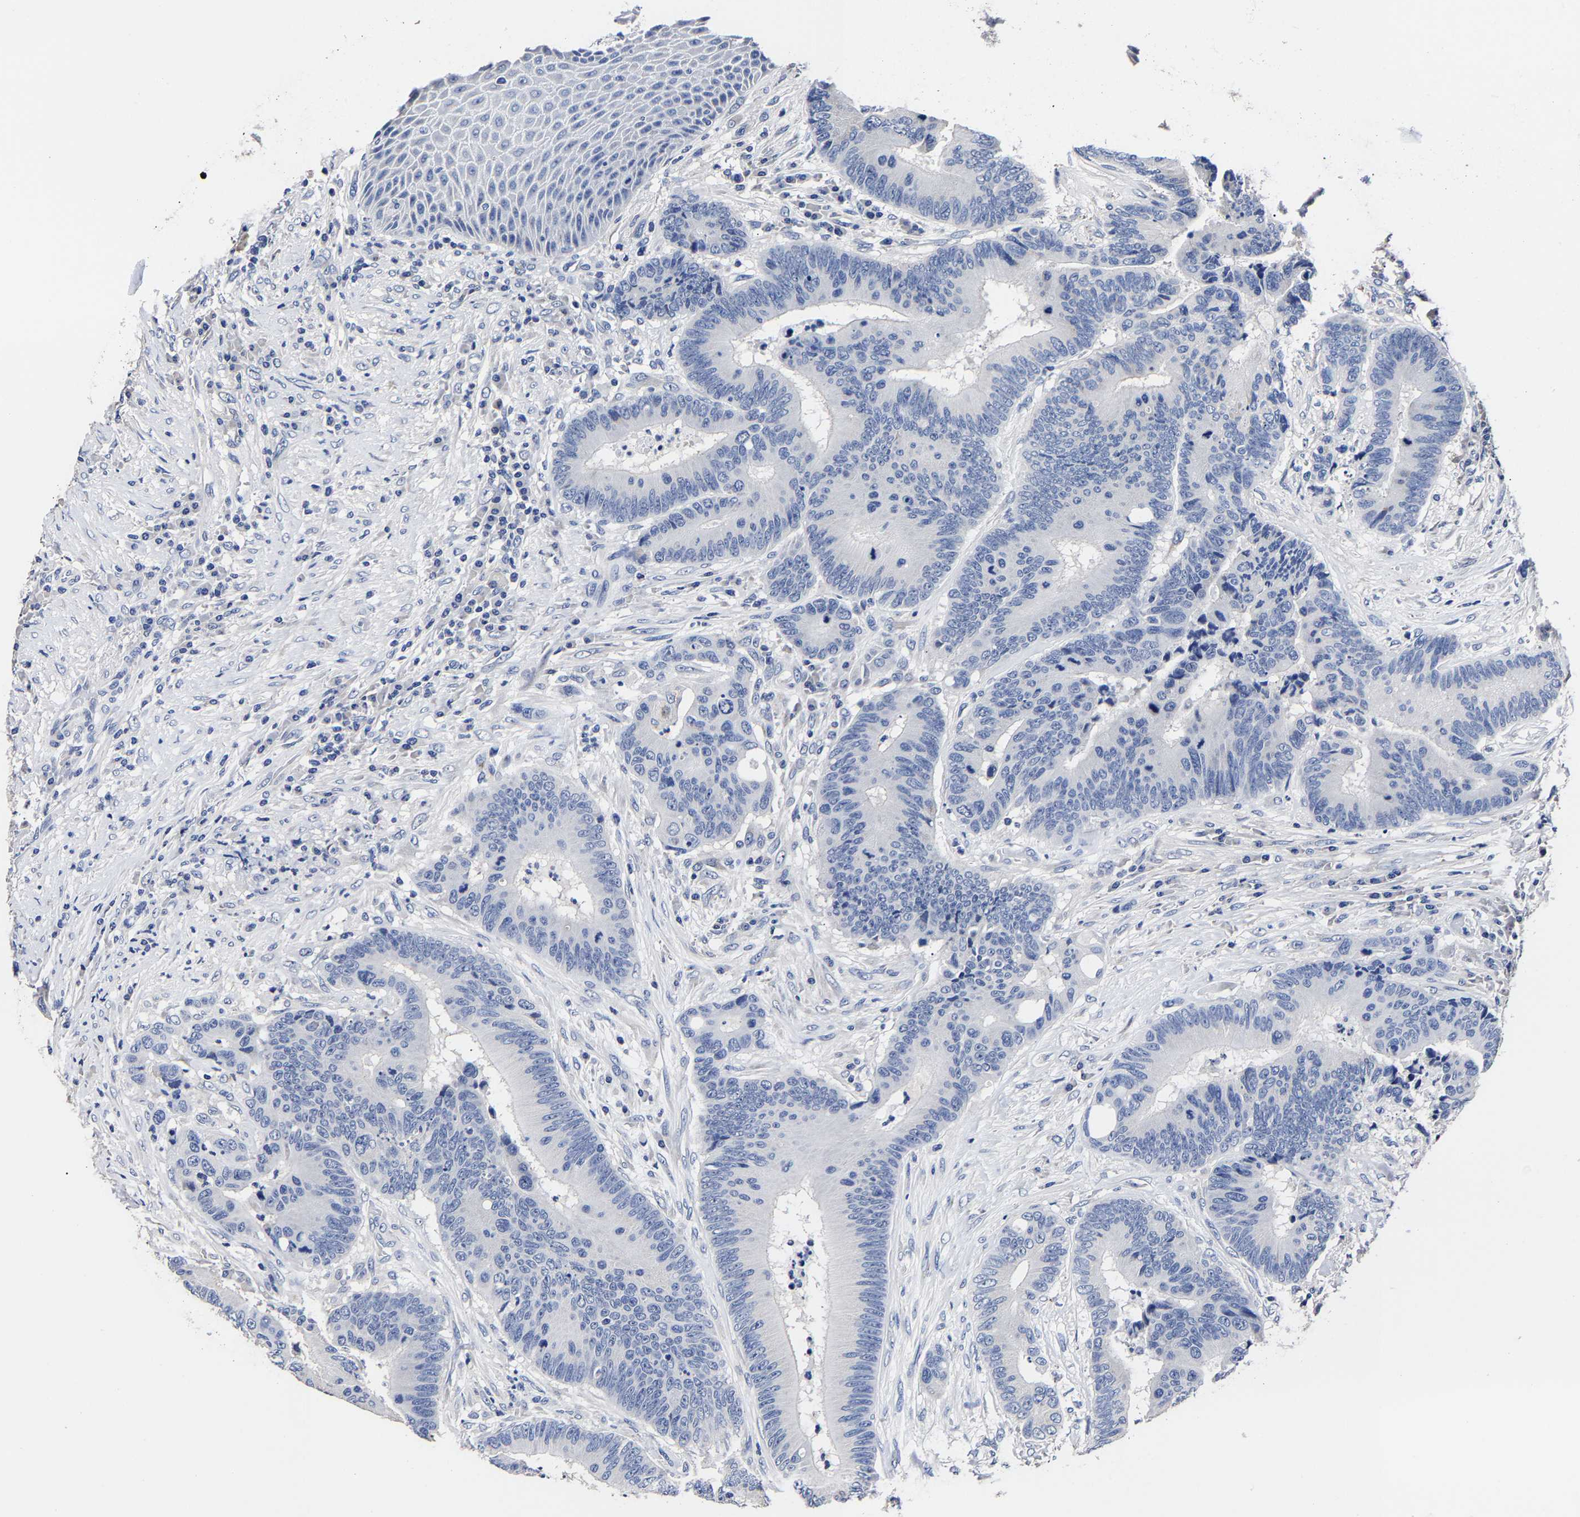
{"staining": {"intensity": "negative", "quantity": "none", "location": "none"}, "tissue": "colorectal cancer", "cell_type": "Tumor cells", "image_type": "cancer", "snomed": [{"axis": "morphology", "description": "Adenocarcinoma, NOS"}, {"axis": "topography", "description": "Rectum"}, {"axis": "topography", "description": "Anal"}], "caption": "Human colorectal cancer (adenocarcinoma) stained for a protein using IHC reveals no staining in tumor cells.", "gene": "AKAP4", "patient": {"sex": "female", "age": 89}}